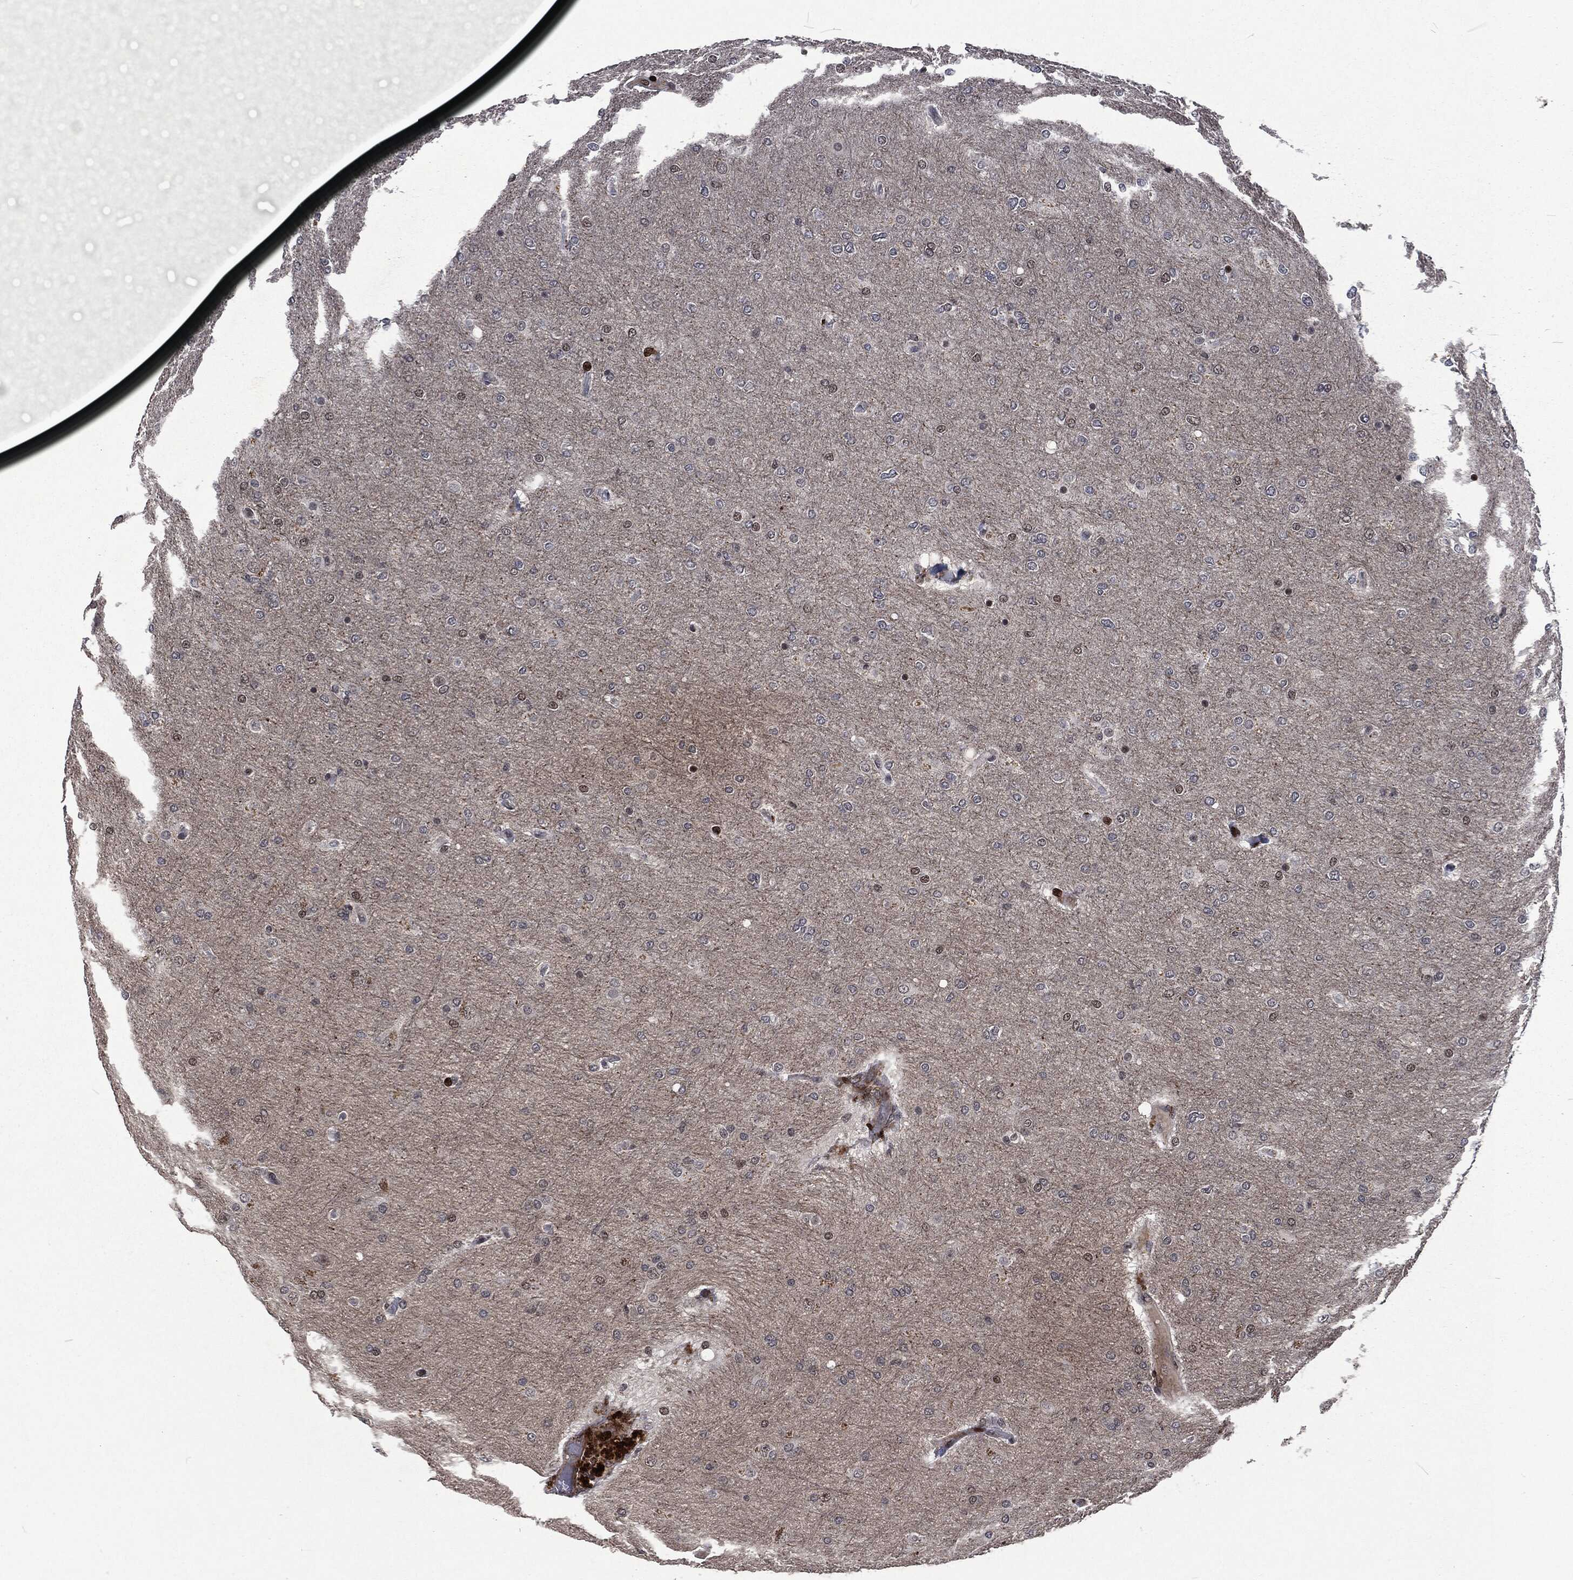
{"staining": {"intensity": "moderate", "quantity": "<25%", "location": "nuclear"}, "tissue": "glioma", "cell_type": "Tumor cells", "image_type": "cancer", "snomed": [{"axis": "morphology", "description": "Glioma, malignant, NOS"}, {"axis": "topography", "description": "Cerebral cortex"}], "caption": "IHC (DAB (3,3'-diaminobenzidine)) staining of glioma (malignant) displays moderate nuclear protein positivity in approximately <25% of tumor cells.", "gene": "EGFR", "patient": {"sex": "male", "age": 58}}